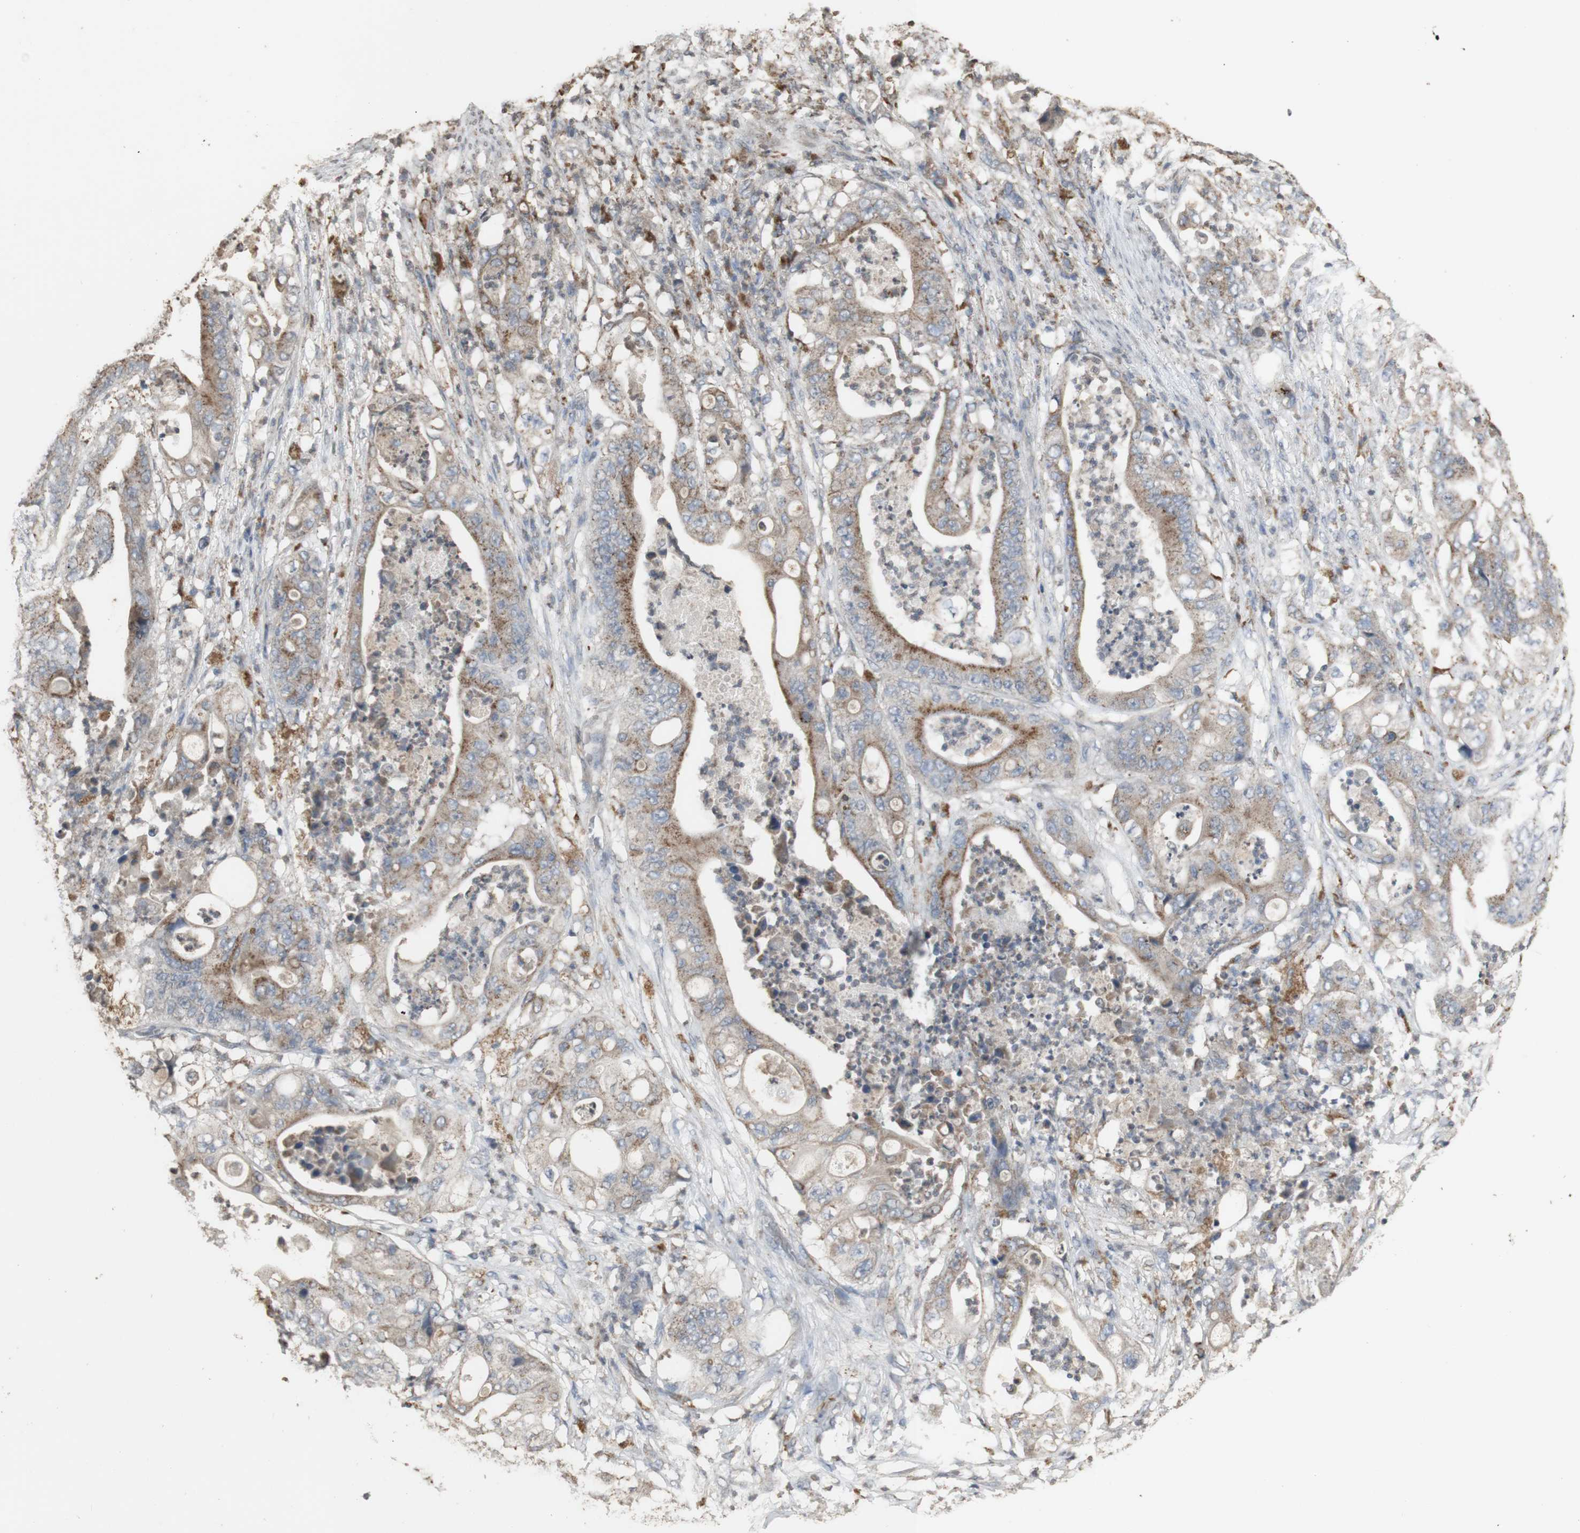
{"staining": {"intensity": "moderate", "quantity": "25%-75%", "location": "cytoplasmic/membranous"}, "tissue": "stomach cancer", "cell_type": "Tumor cells", "image_type": "cancer", "snomed": [{"axis": "morphology", "description": "Adenocarcinoma, NOS"}, {"axis": "topography", "description": "Stomach"}], "caption": "A medium amount of moderate cytoplasmic/membranous staining is appreciated in approximately 25%-75% of tumor cells in stomach cancer tissue. (brown staining indicates protein expression, while blue staining denotes nuclei).", "gene": "ATP6V1E1", "patient": {"sex": "female", "age": 73}}